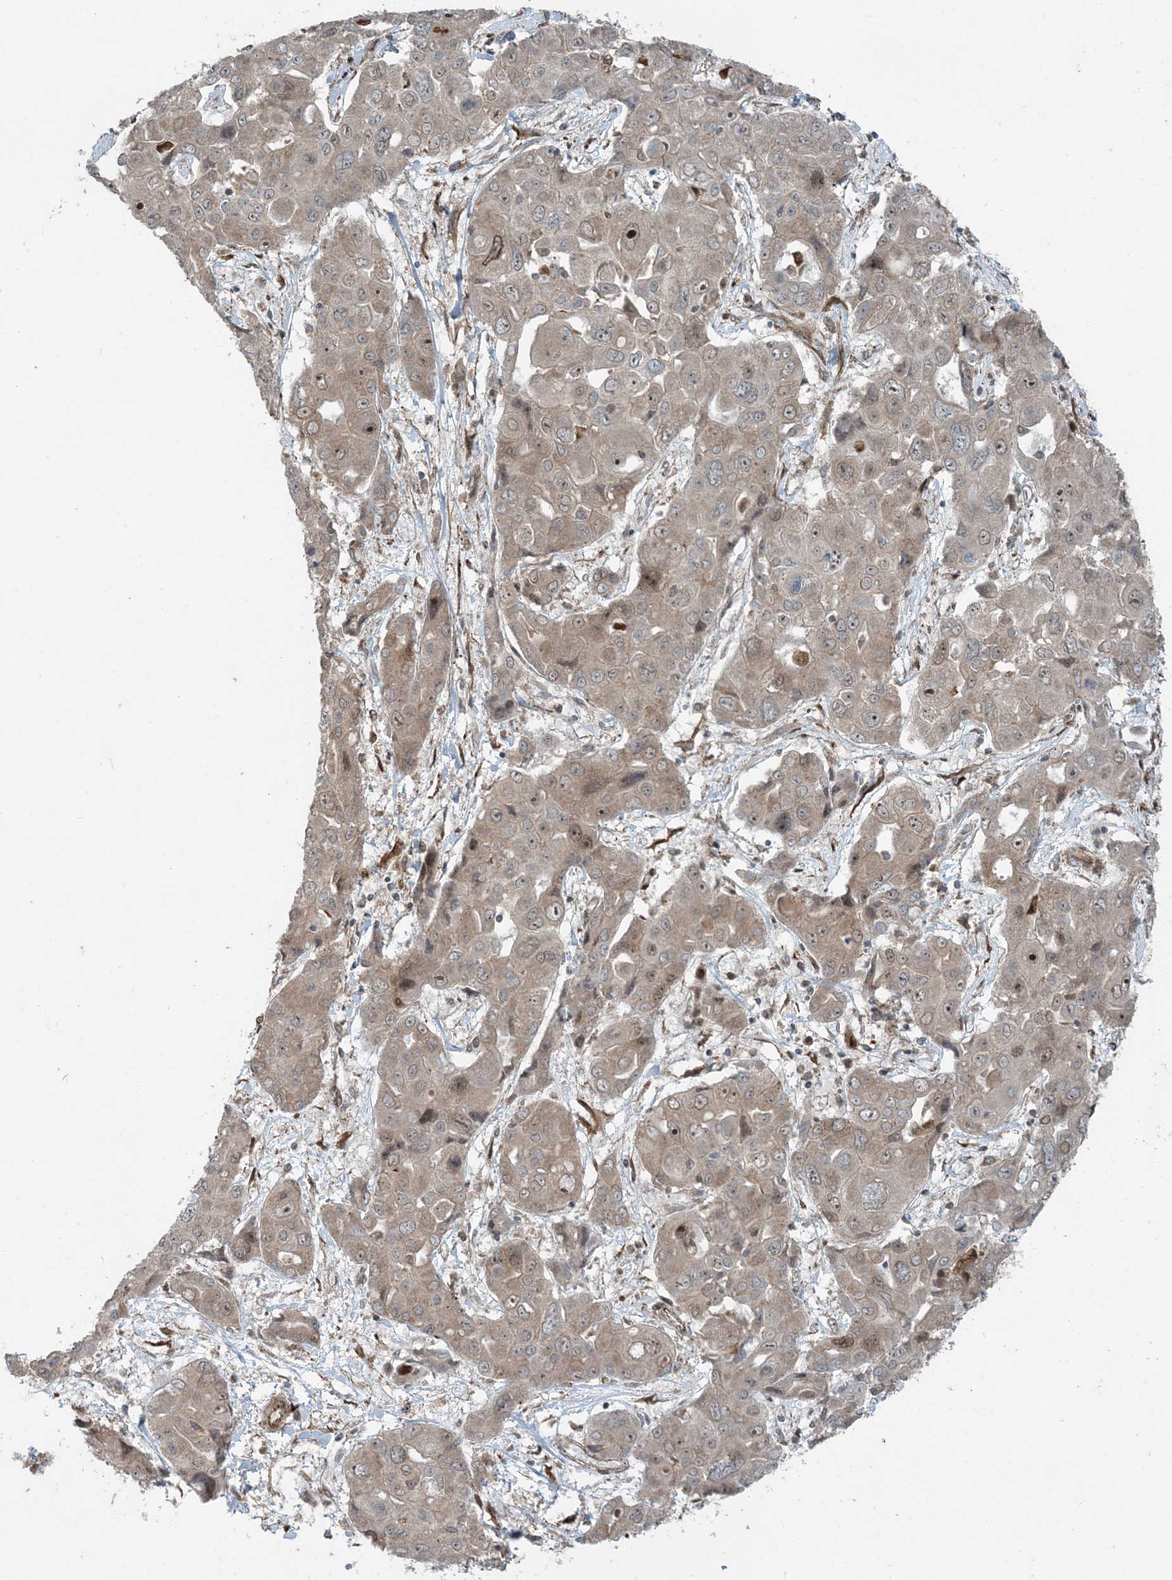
{"staining": {"intensity": "weak", "quantity": "25%-75%", "location": "cytoplasmic/membranous"}, "tissue": "liver cancer", "cell_type": "Tumor cells", "image_type": "cancer", "snomed": [{"axis": "morphology", "description": "Cholangiocarcinoma"}, {"axis": "topography", "description": "Liver"}], "caption": "There is low levels of weak cytoplasmic/membranous expression in tumor cells of liver cancer, as demonstrated by immunohistochemical staining (brown color).", "gene": "EDEM2", "patient": {"sex": "male", "age": 67}}